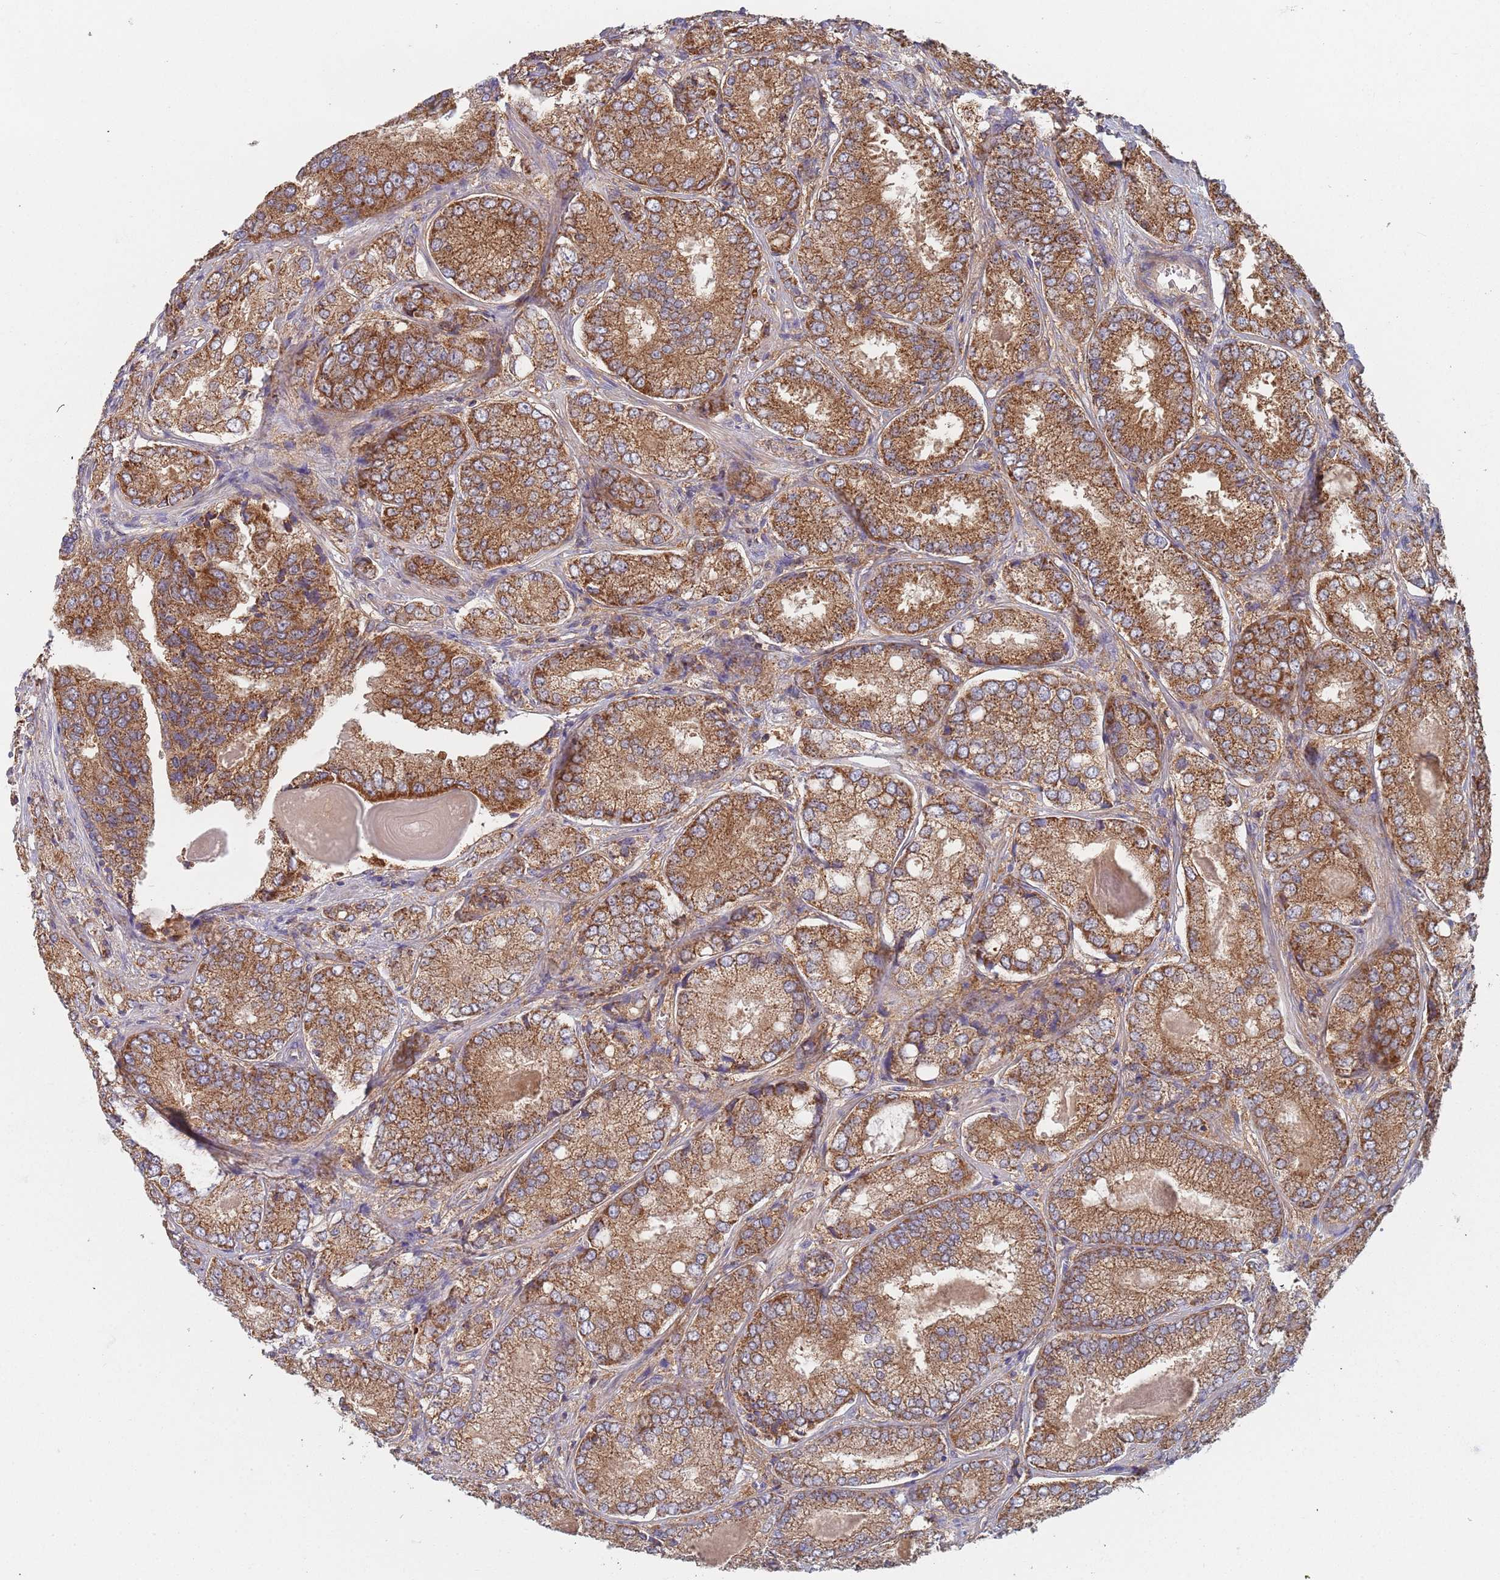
{"staining": {"intensity": "moderate", "quantity": ">75%", "location": "cytoplasmic/membranous"}, "tissue": "prostate cancer", "cell_type": "Tumor cells", "image_type": "cancer", "snomed": [{"axis": "morphology", "description": "Adenocarcinoma, High grade"}, {"axis": "topography", "description": "Prostate"}], "caption": "Immunohistochemistry image of neoplastic tissue: human prostate adenocarcinoma (high-grade) stained using immunohistochemistry exhibits medium levels of moderate protein expression localized specifically in the cytoplasmic/membranous of tumor cells, appearing as a cytoplasmic/membranous brown color.", "gene": "GDI2", "patient": {"sex": "male", "age": 63}}